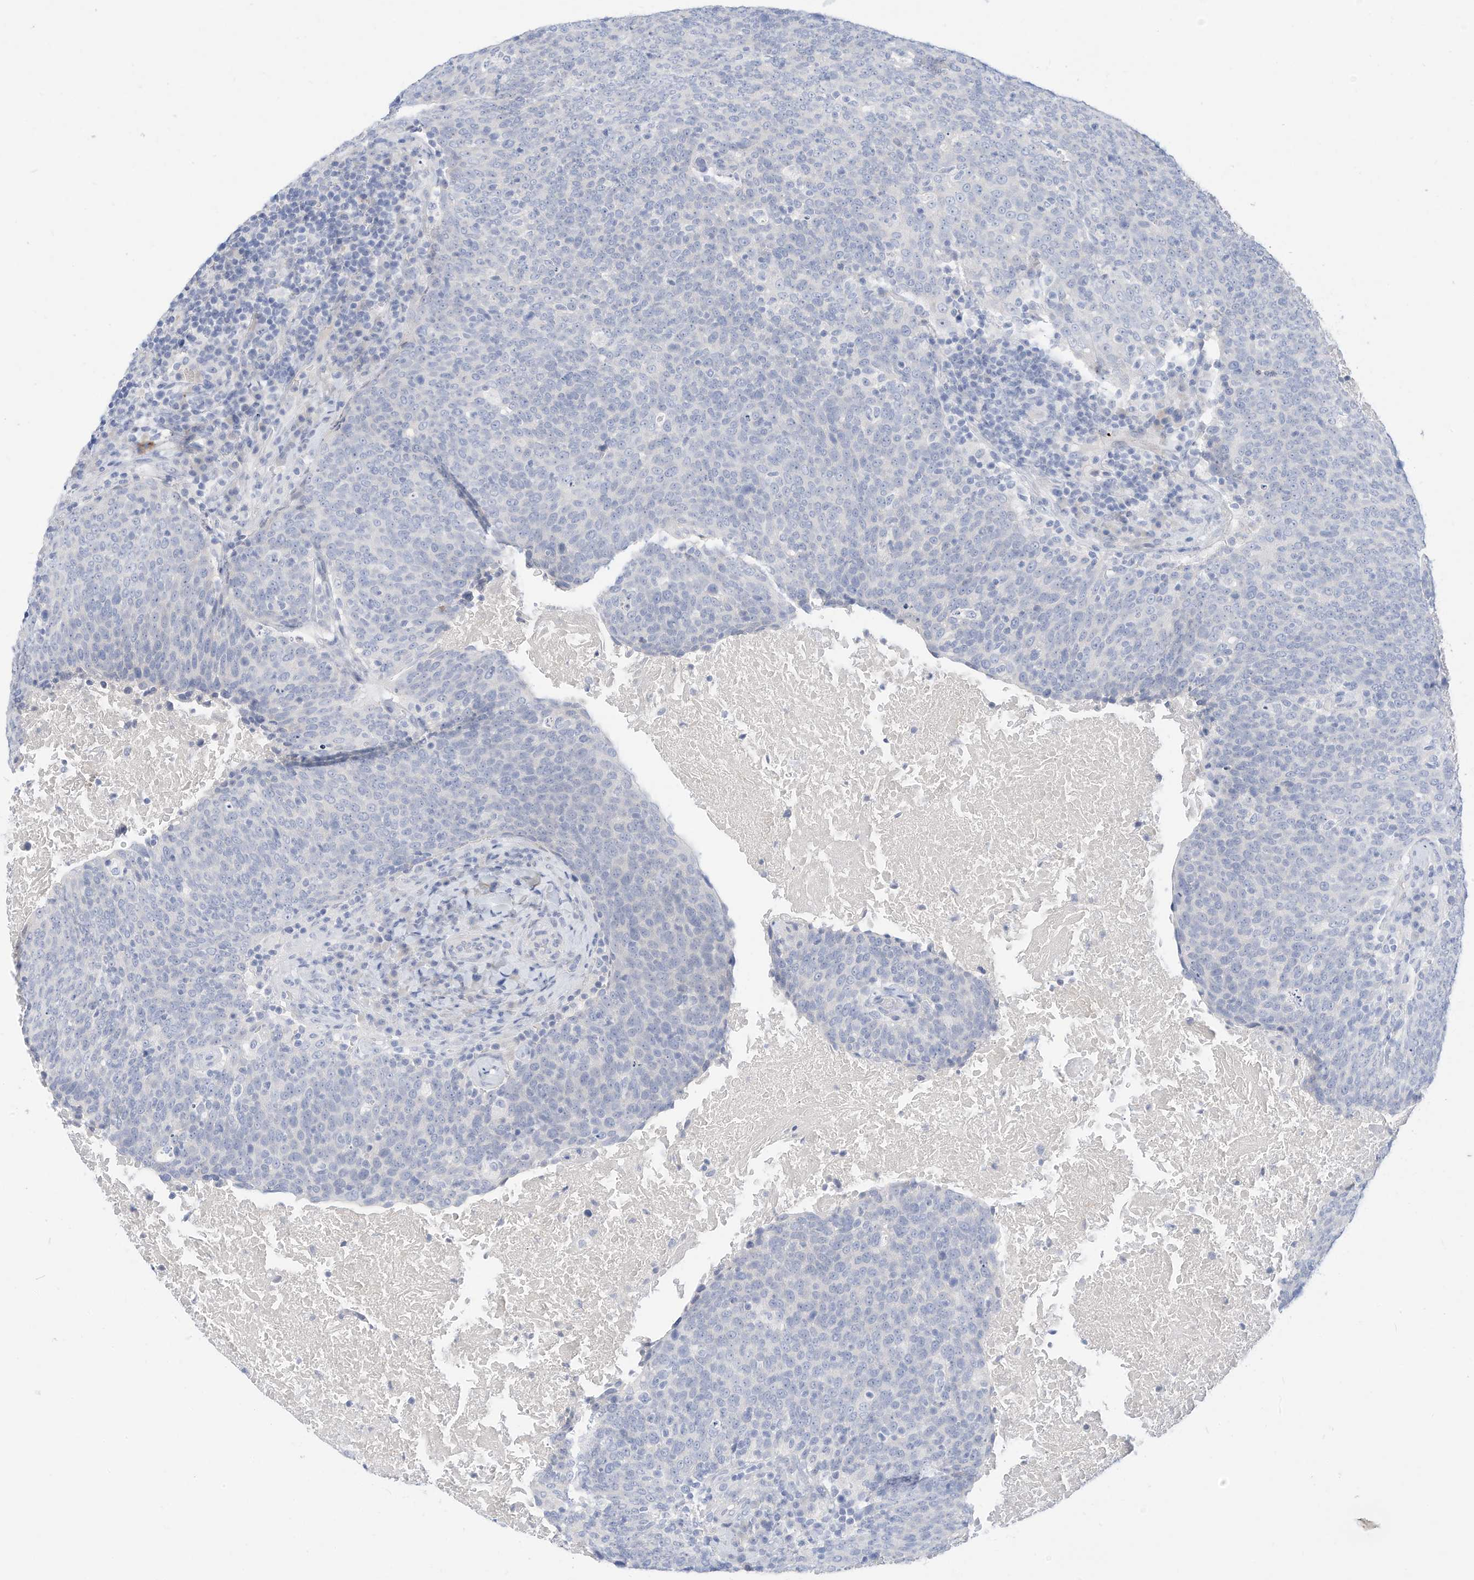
{"staining": {"intensity": "negative", "quantity": "none", "location": "none"}, "tissue": "head and neck cancer", "cell_type": "Tumor cells", "image_type": "cancer", "snomed": [{"axis": "morphology", "description": "Squamous cell carcinoma, NOS"}, {"axis": "morphology", "description": "Squamous cell carcinoma, metastatic, NOS"}, {"axis": "topography", "description": "Lymph node"}, {"axis": "topography", "description": "Head-Neck"}], "caption": "High power microscopy photomicrograph of an IHC histopathology image of head and neck cancer, revealing no significant positivity in tumor cells.", "gene": "SPOCD1", "patient": {"sex": "male", "age": 62}}